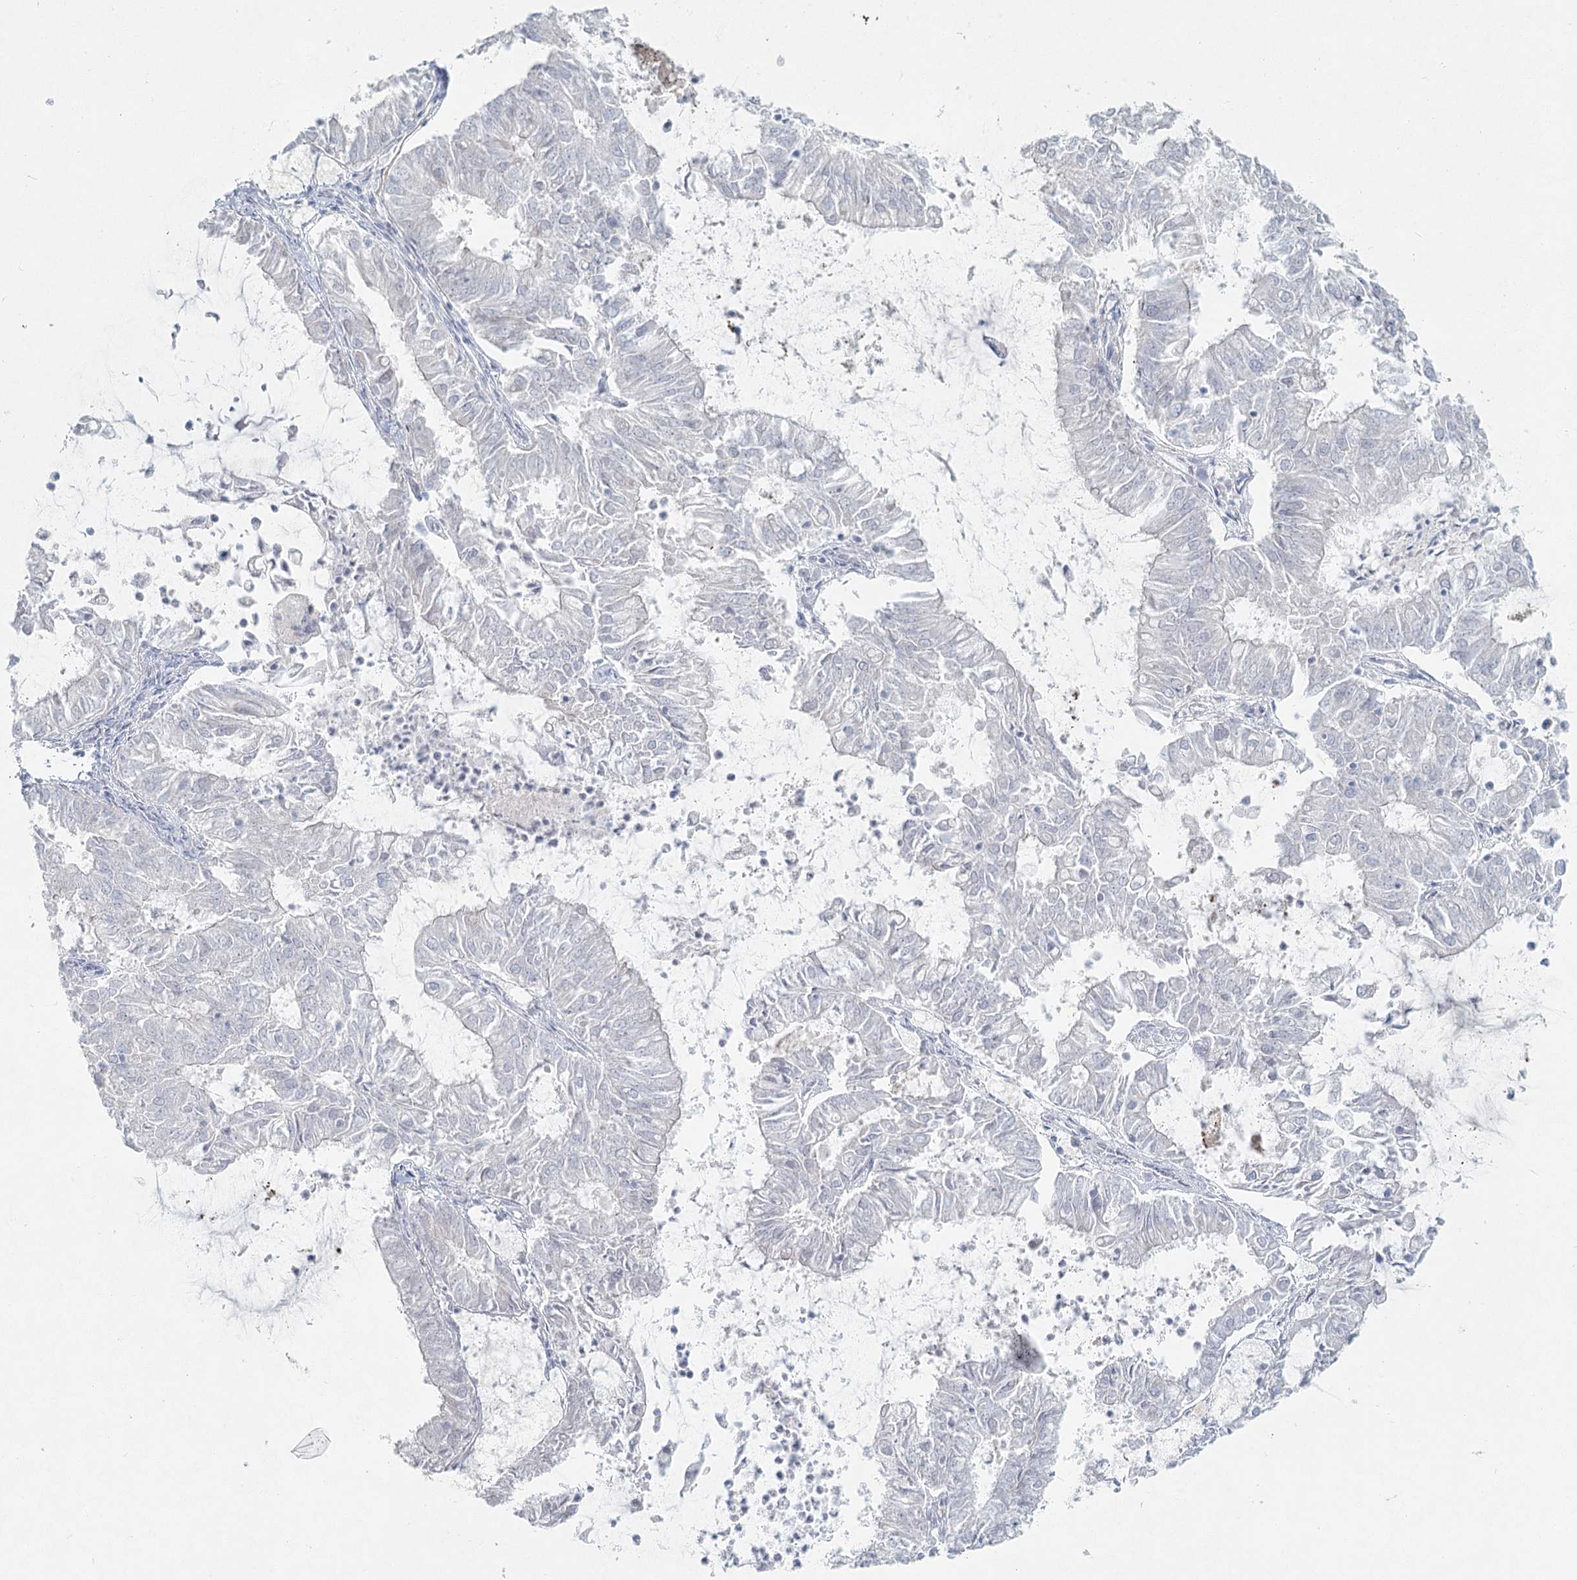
{"staining": {"intensity": "negative", "quantity": "none", "location": "none"}, "tissue": "endometrial cancer", "cell_type": "Tumor cells", "image_type": "cancer", "snomed": [{"axis": "morphology", "description": "Adenocarcinoma, NOS"}, {"axis": "topography", "description": "Endometrium"}], "caption": "High magnification brightfield microscopy of adenocarcinoma (endometrial) stained with DAB (3,3'-diaminobenzidine) (brown) and counterstained with hematoxylin (blue): tumor cells show no significant positivity. (Brightfield microscopy of DAB (3,3'-diaminobenzidine) immunohistochemistry (IHC) at high magnification).", "gene": "LRP2BP", "patient": {"sex": "female", "age": 57}}